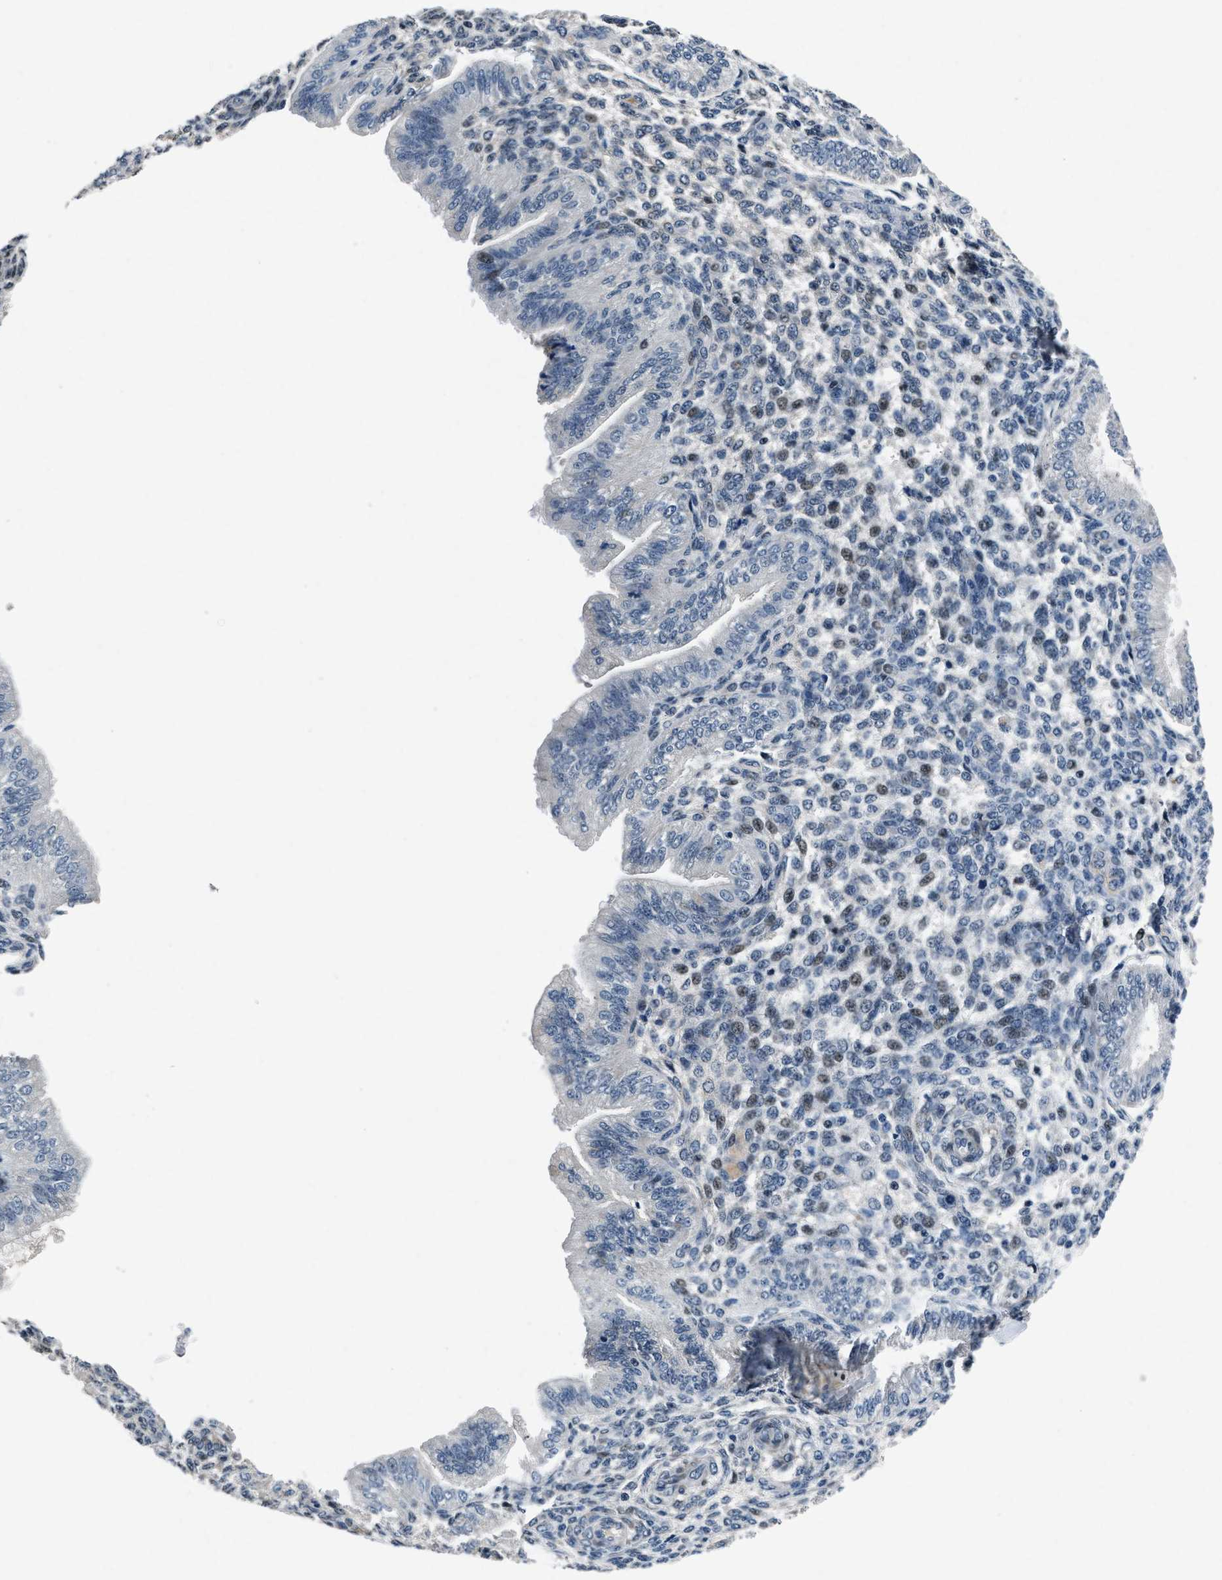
{"staining": {"intensity": "moderate", "quantity": "<25%", "location": "nuclear"}, "tissue": "endometrium", "cell_type": "Cells in endometrial stroma", "image_type": "normal", "snomed": [{"axis": "morphology", "description": "Normal tissue, NOS"}, {"axis": "topography", "description": "Endometrium"}], "caption": "Endometrium stained with immunohistochemistry reveals moderate nuclear positivity in about <25% of cells in endometrial stroma.", "gene": "PHLDA1", "patient": {"sex": "female", "age": 39}}